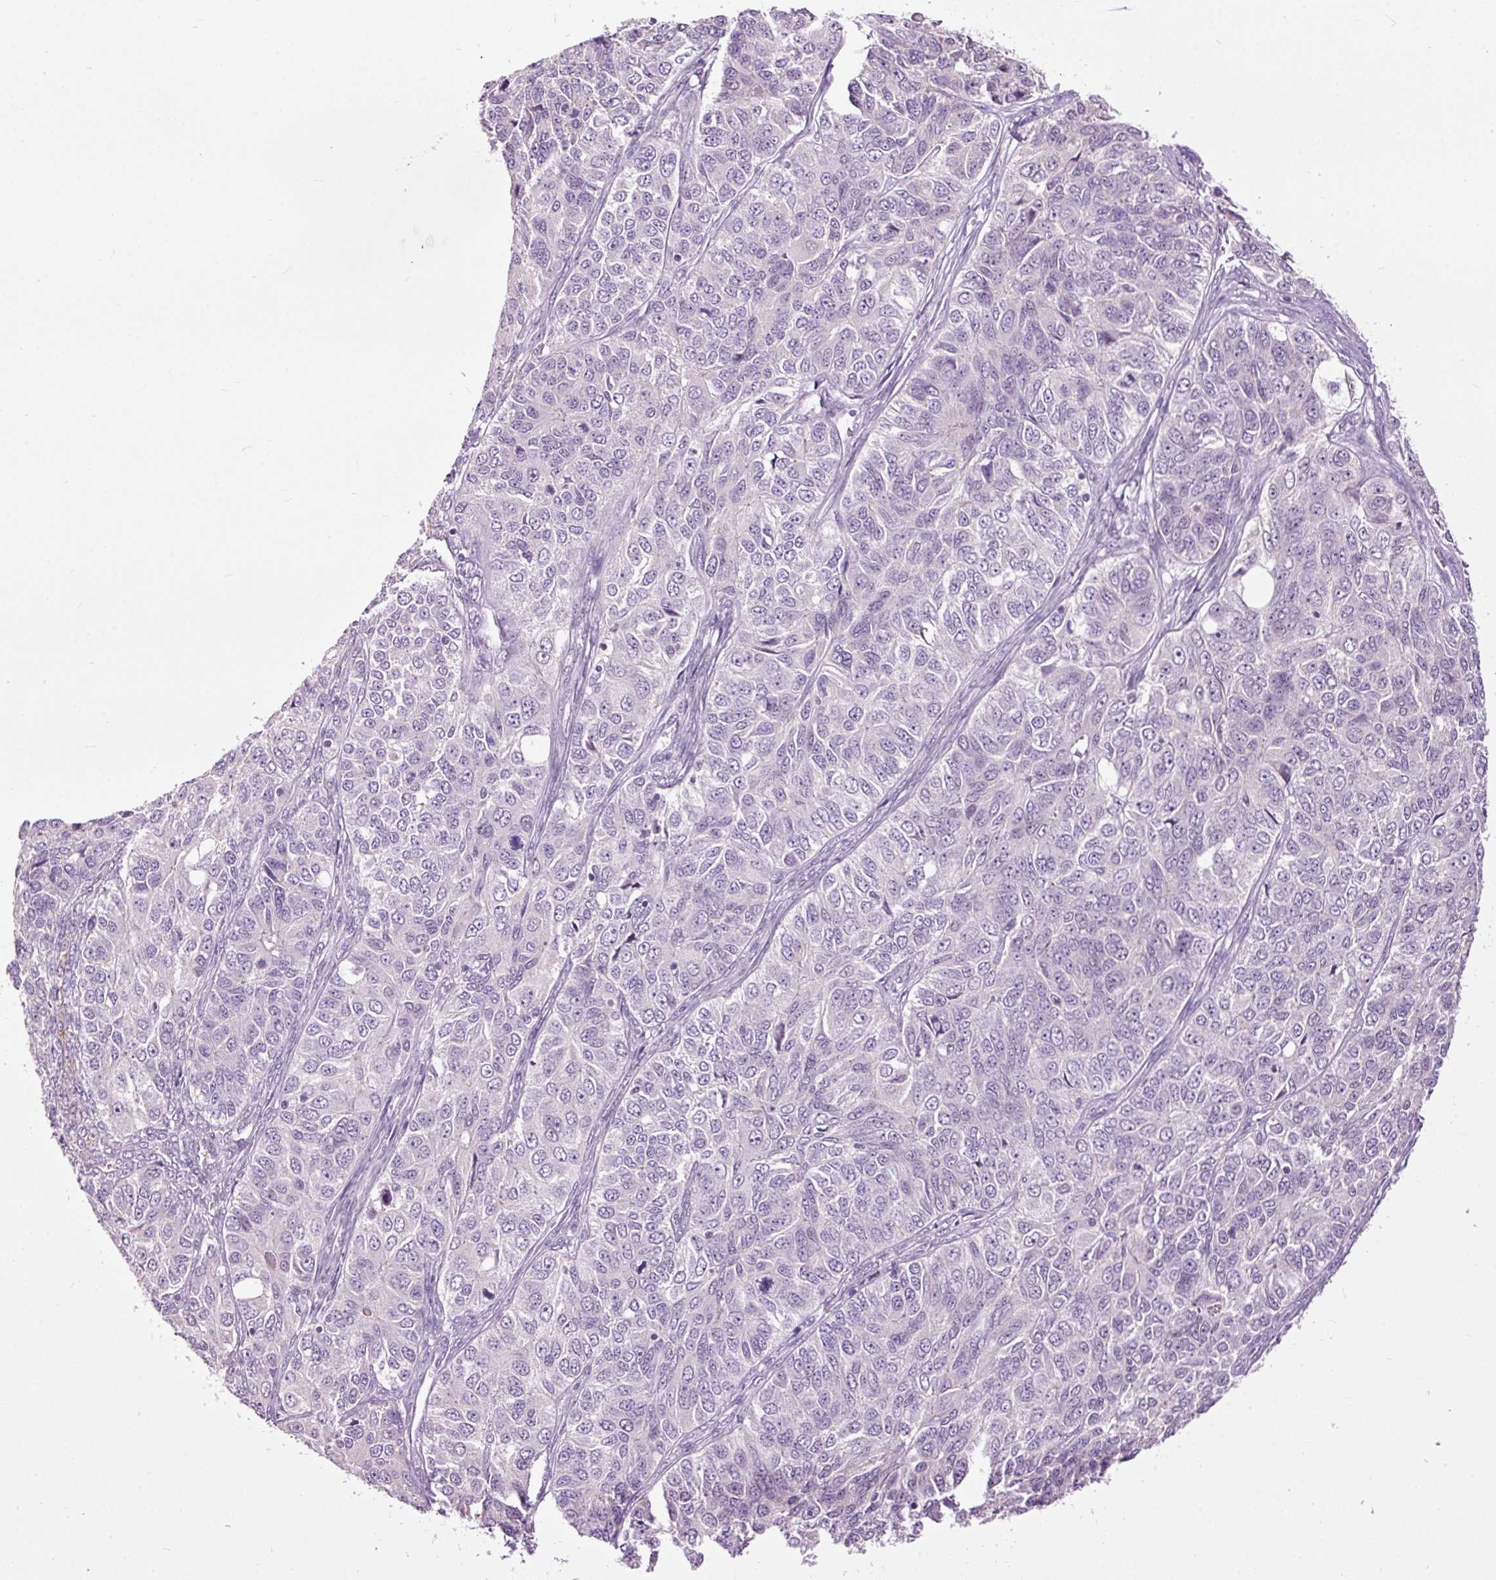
{"staining": {"intensity": "negative", "quantity": "none", "location": "none"}, "tissue": "ovarian cancer", "cell_type": "Tumor cells", "image_type": "cancer", "snomed": [{"axis": "morphology", "description": "Carcinoma, endometroid"}, {"axis": "topography", "description": "Ovary"}], "caption": "Immunohistochemical staining of human ovarian cancer displays no significant expression in tumor cells.", "gene": "FCRL4", "patient": {"sex": "female", "age": 51}}